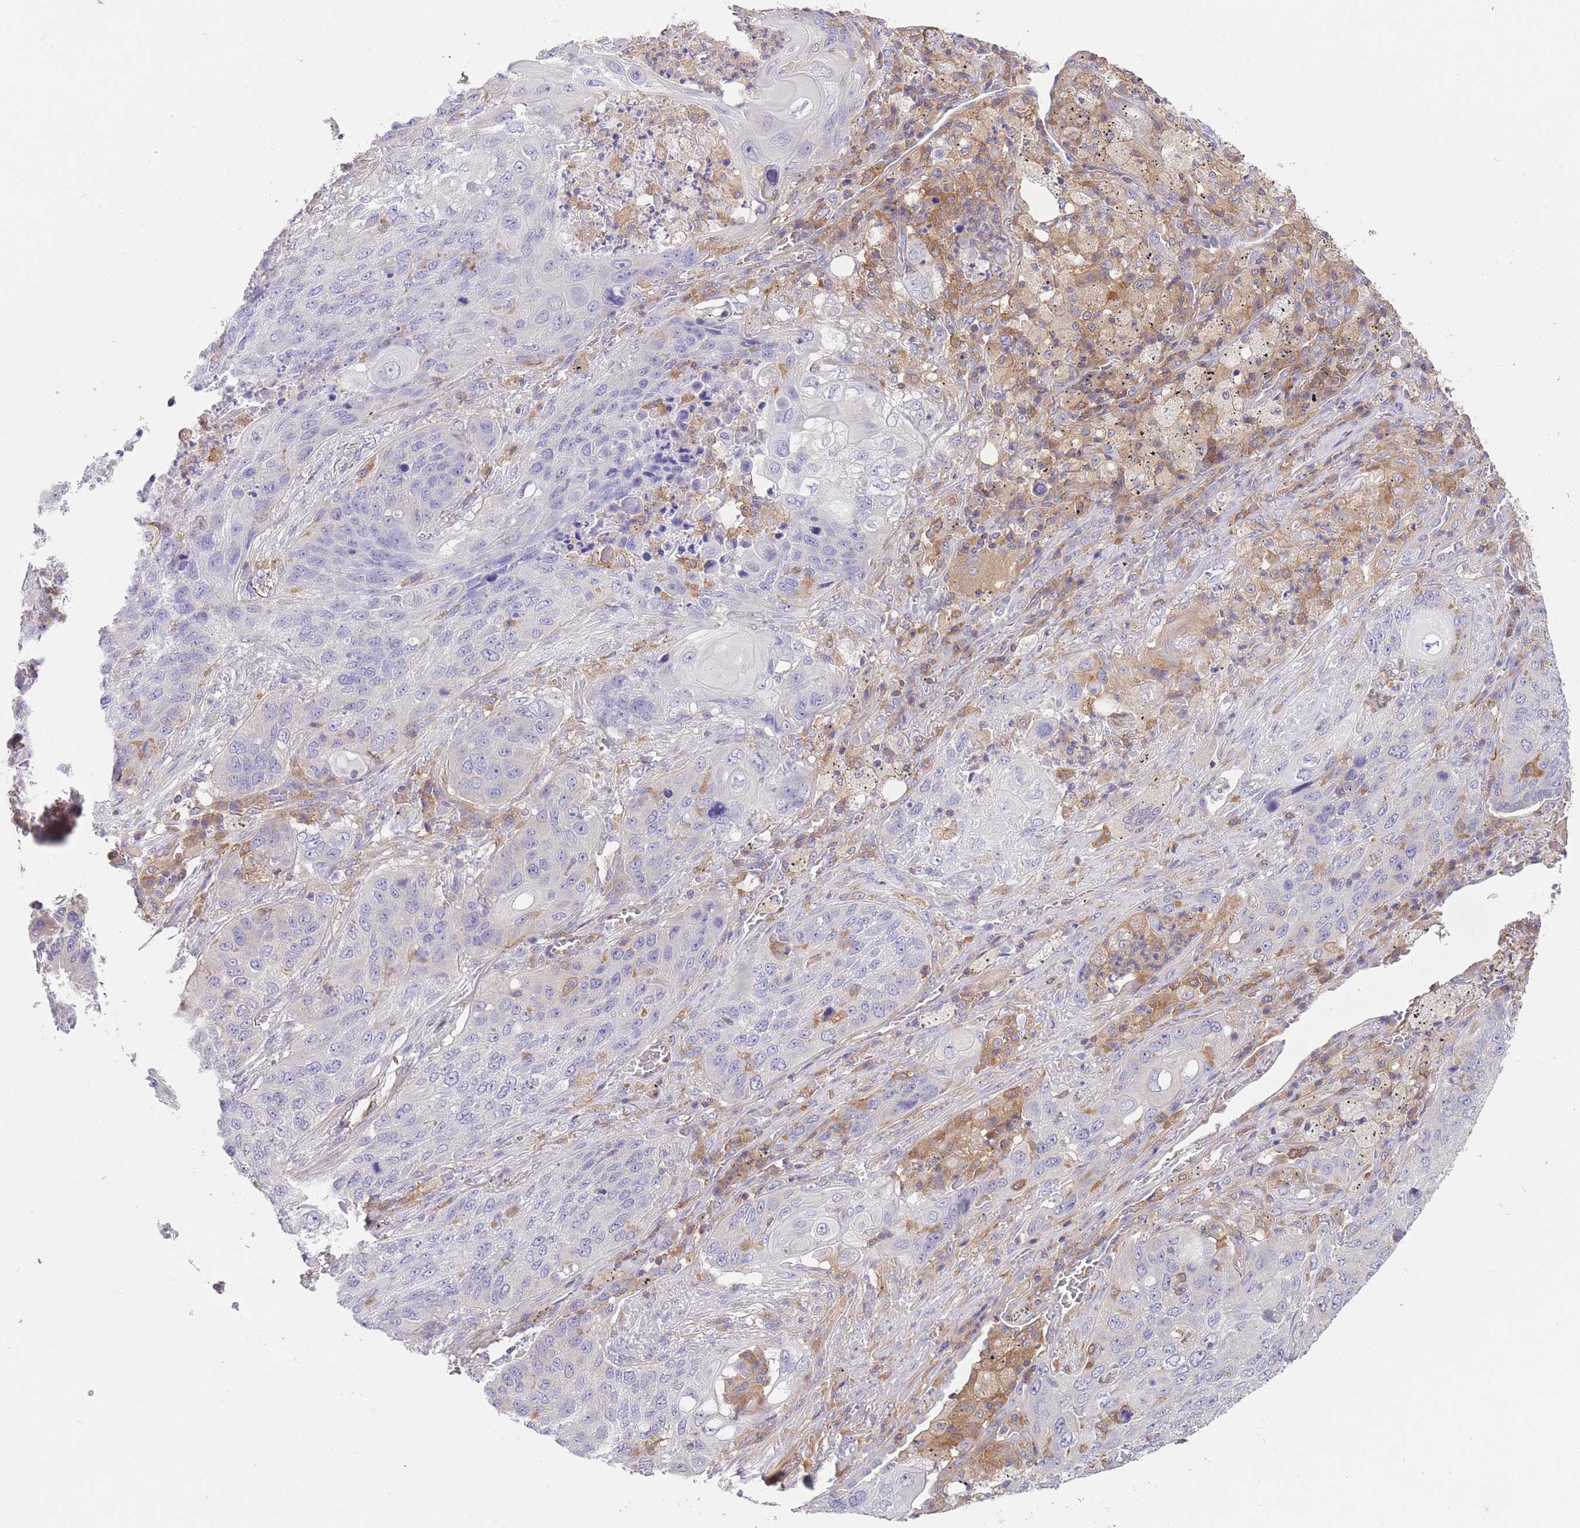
{"staining": {"intensity": "negative", "quantity": "none", "location": "none"}, "tissue": "lung cancer", "cell_type": "Tumor cells", "image_type": "cancer", "snomed": [{"axis": "morphology", "description": "Squamous cell carcinoma, NOS"}, {"axis": "topography", "description": "Lung"}], "caption": "Tumor cells show no significant positivity in lung cancer (squamous cell carcinoma).", "gene": "PRKAR1A", "patient": {"sex": "female", "age": 63}}